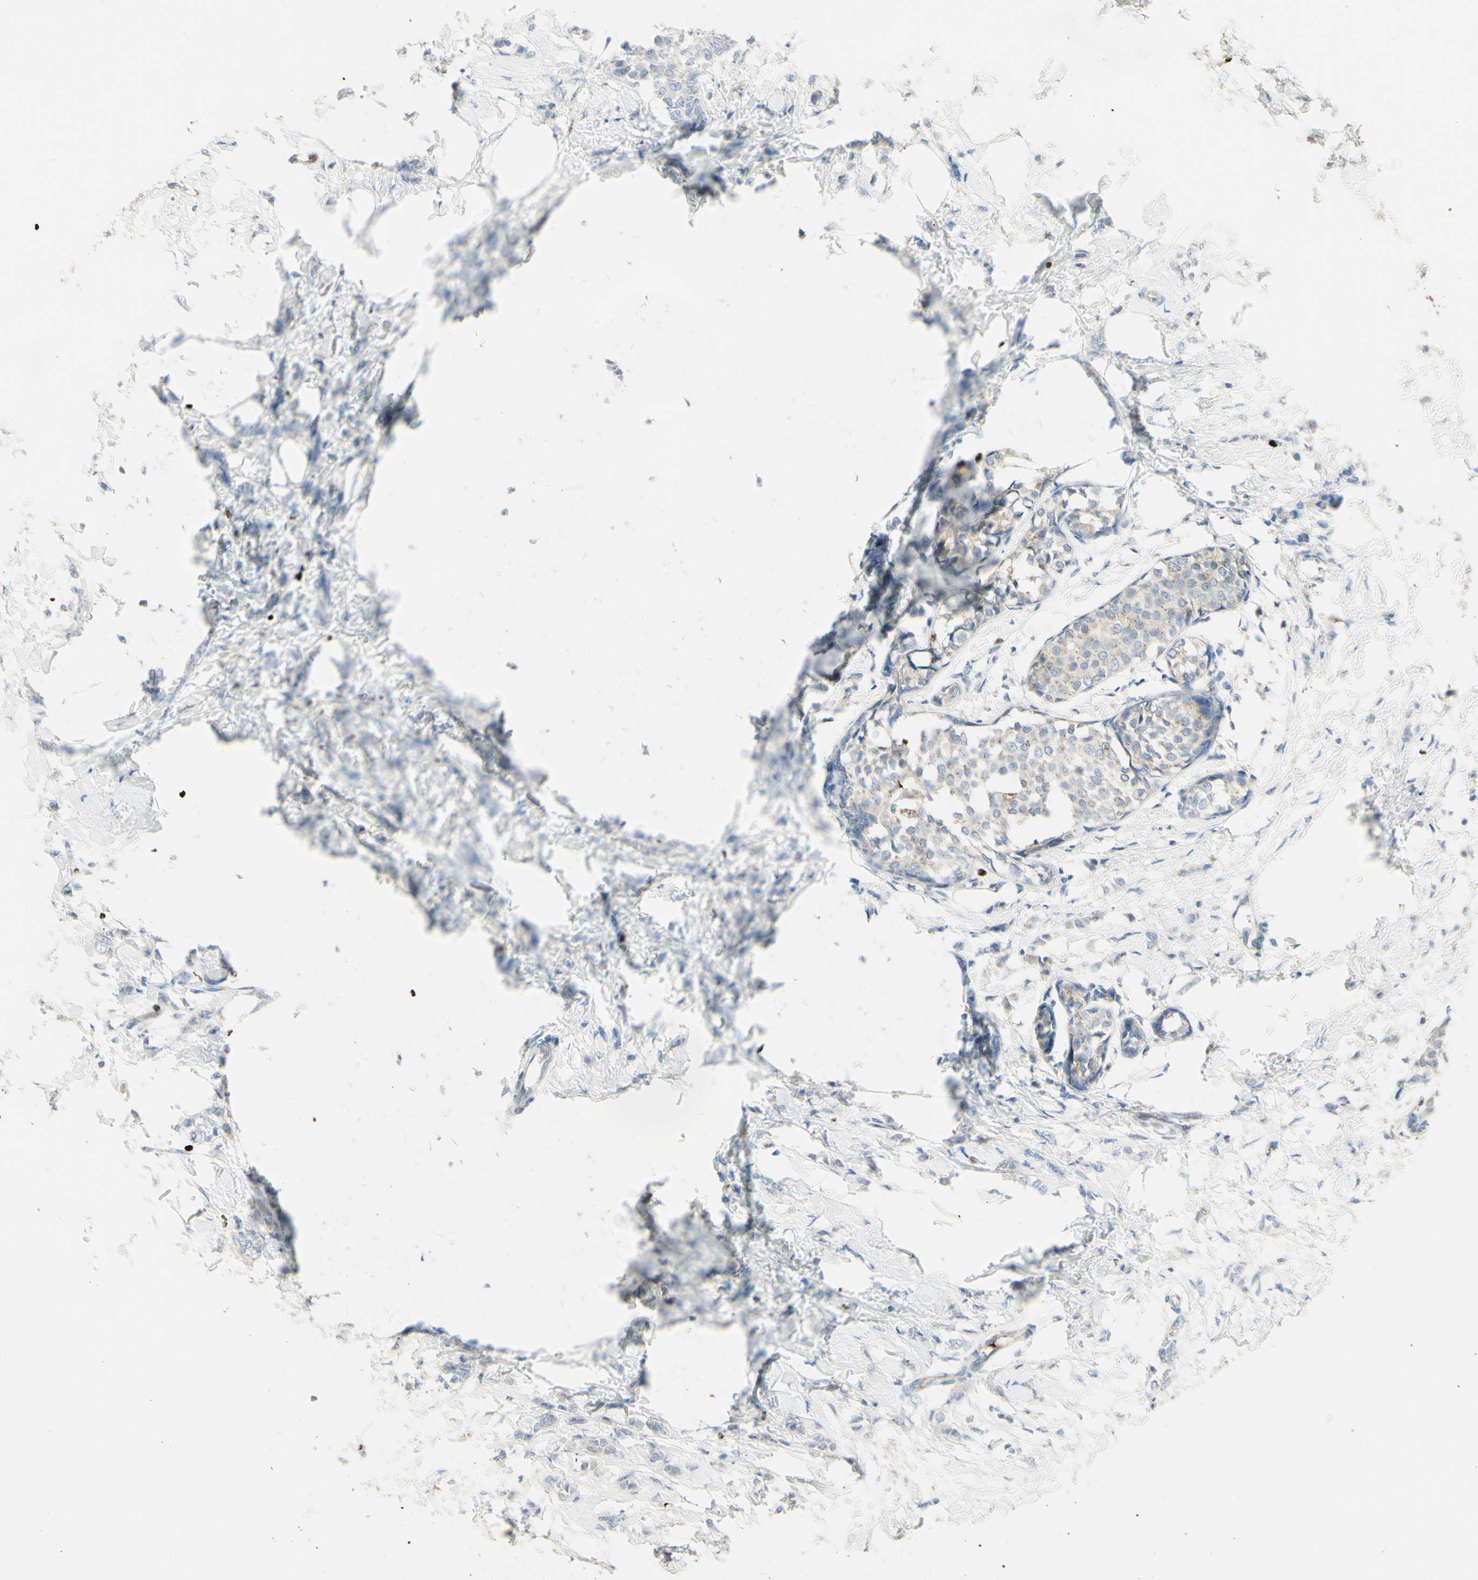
{"staining": {"intensity": "weak", "quantity": "<25%", "location": "cytoplasmic/membranous"}, "tissue": "breast cancer", "cell_type": "Tumor cells", "image_type": "cancer", "snomed": [{"axis": "morphology", "description": "Lobular carcinoma, in situ"}, {"axis": "morphology", "description": "Lobular carcinoma"}, {"axis": "topography", "description": "Breast"}], "caption": "Immunohistochemistry of human lobular carcinoma in situ (breast) reveals no expression in tumor cells.", "gene": "GAN", "patient": {"sex": "female", "age": 41}}